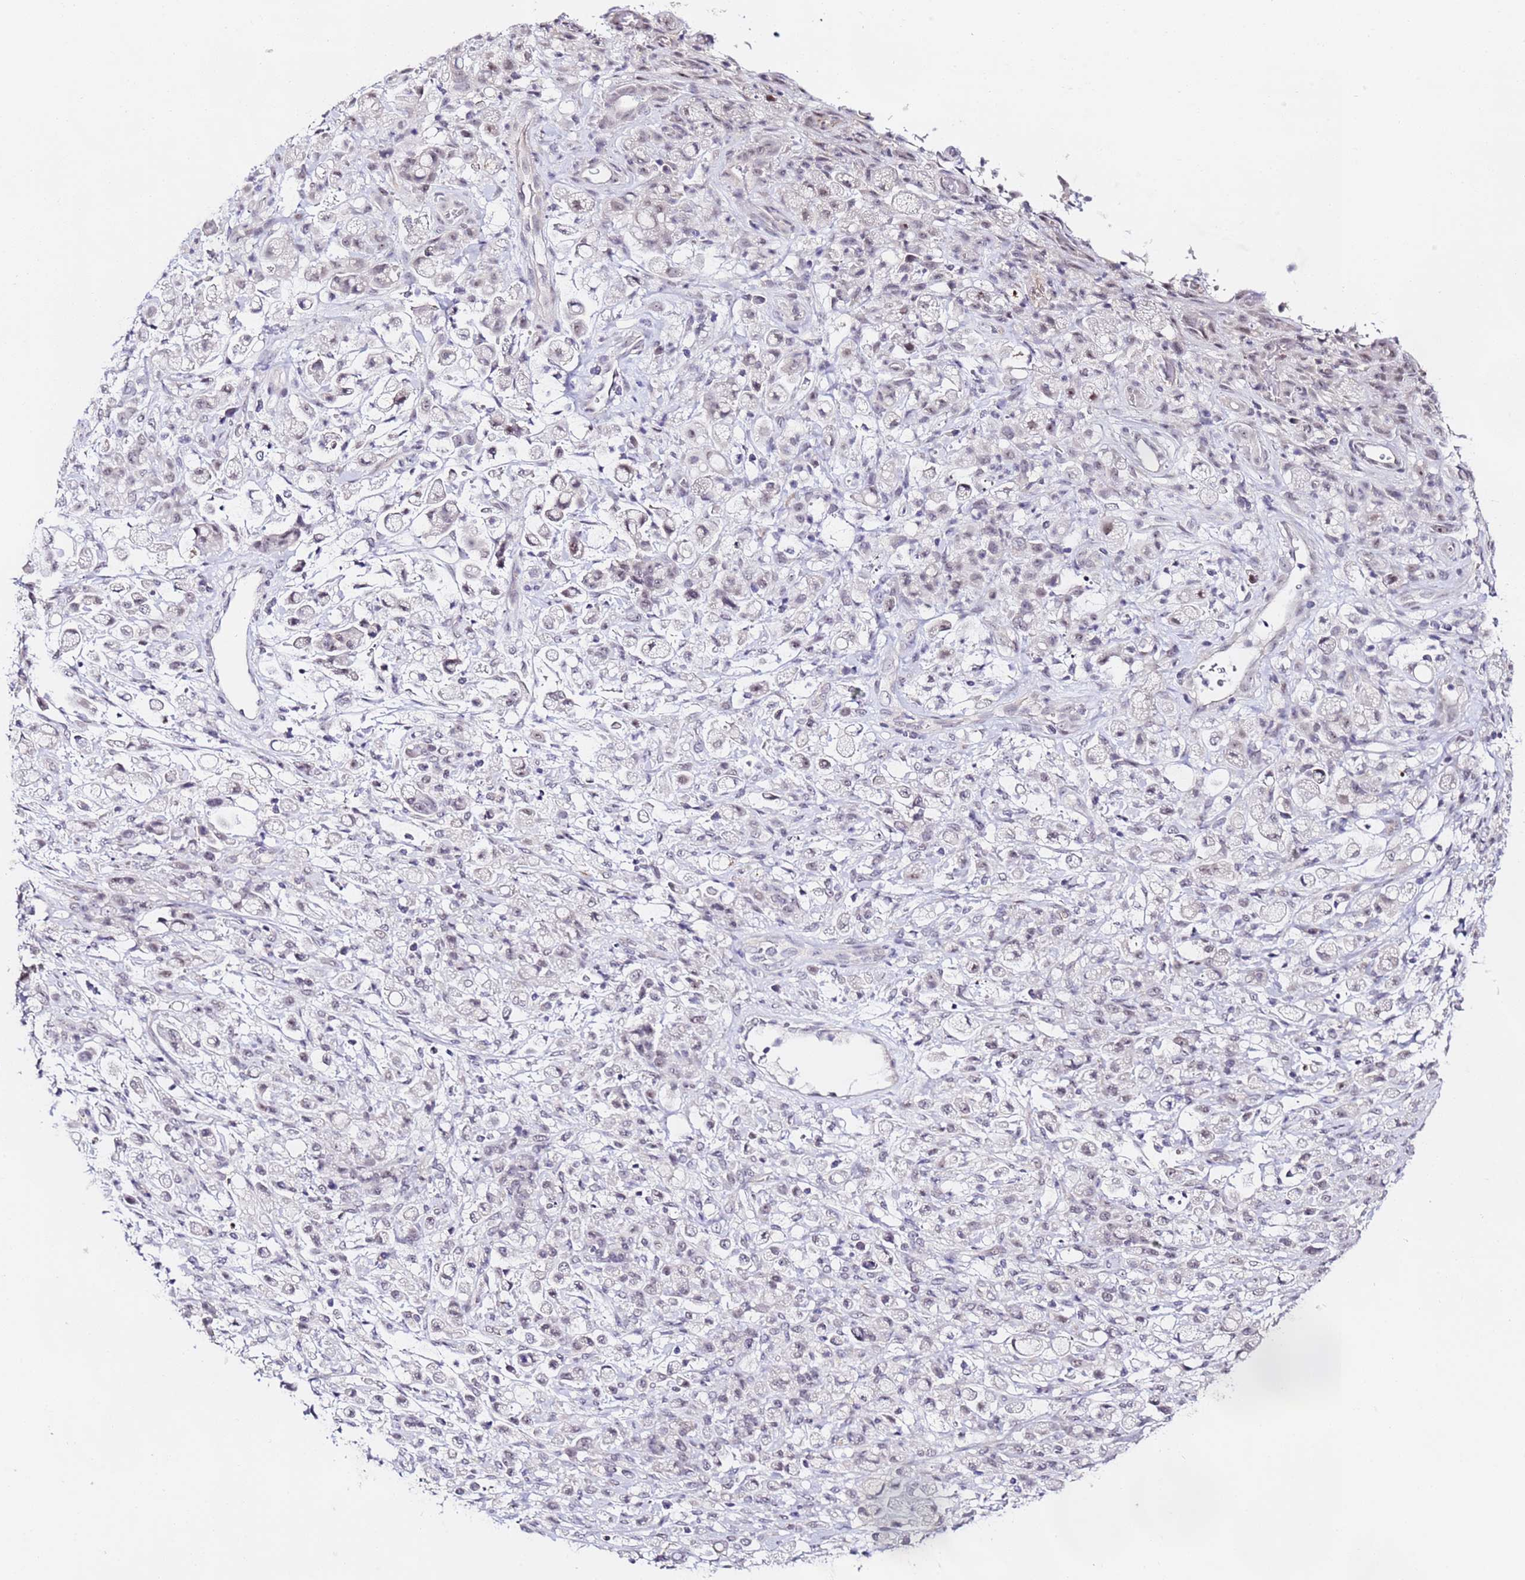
{"staining": {"intensity": "negative", "quantity": "none", "location": "none"}, "tissue": "stomach cancer", "cell_type": "Tumor cells", "image_type": "cancer", "snomed": [{"axis": "morphology", "description": "Adenocarcinoma, NOS"}, {"axis": "topography", "description": "Stomach"}], "caption": "An immunohistochemistry micrograph of stomach cancer is shown. There is no staining in tumor cells of stomach cancer.", "gene": "LSM3", "patient": {"sex": "female", "age": 60}}